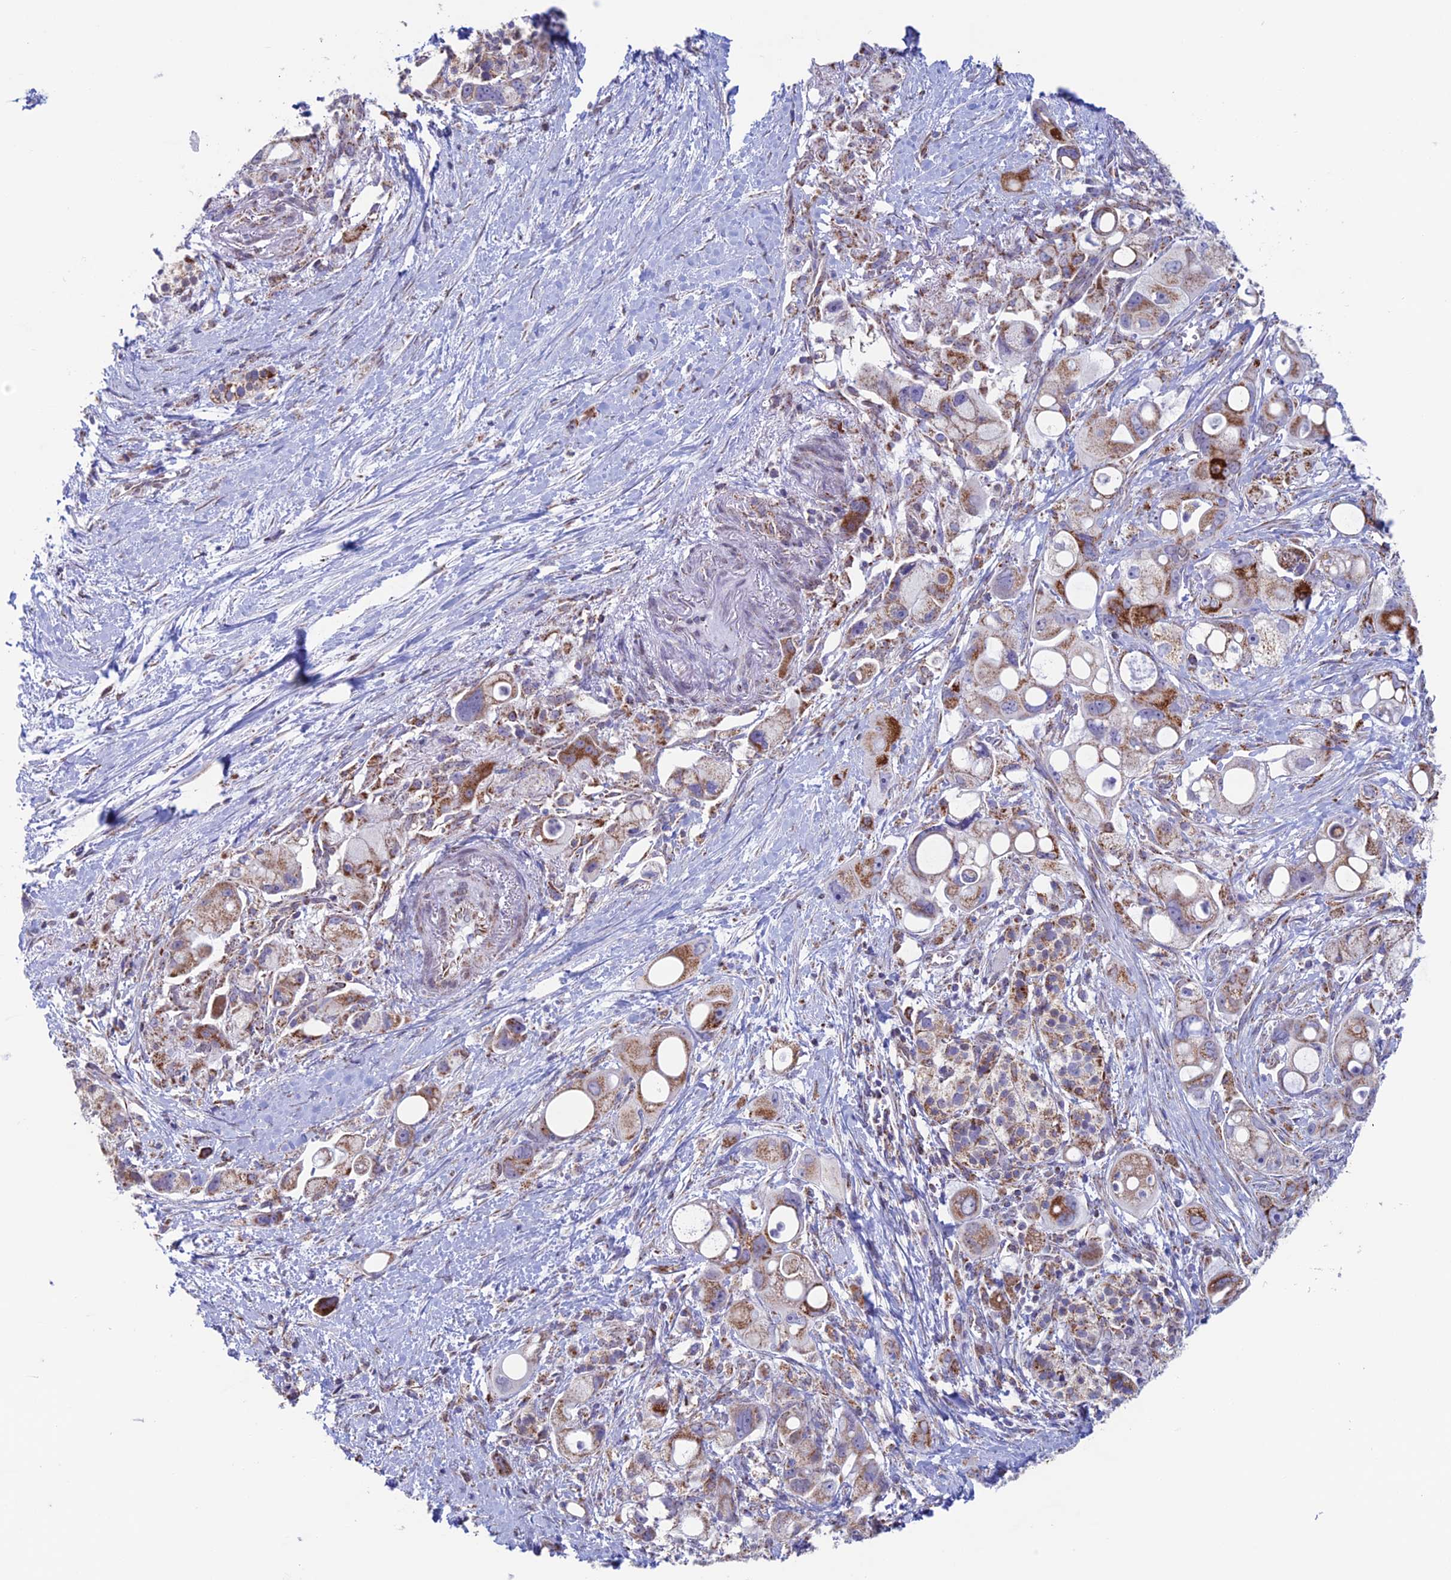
{"staining": {"intensity": "moderate", "quantity": ">75%", "location": "cytoplasmic/membranous"}, "tissue": "pancreatic cancer", "cell_type": "Tumor cells", "image_type": "cancer", "snomed": [{"axis": "morphology", "description": "Adenocarcinoma, NOS"}, {"axis": "topography", "description": "Pancreas"}], "caption": "IHC (DAB (3,3'-diaminobenzidine)) staining of adenocarcinoma (pancreatic) shows moderate cytoplasmic/membranous protein staining in approximately >75% of tumor cells.", "gene": "ZNG1B", "patient": {"sex": "male", "age": 68}}